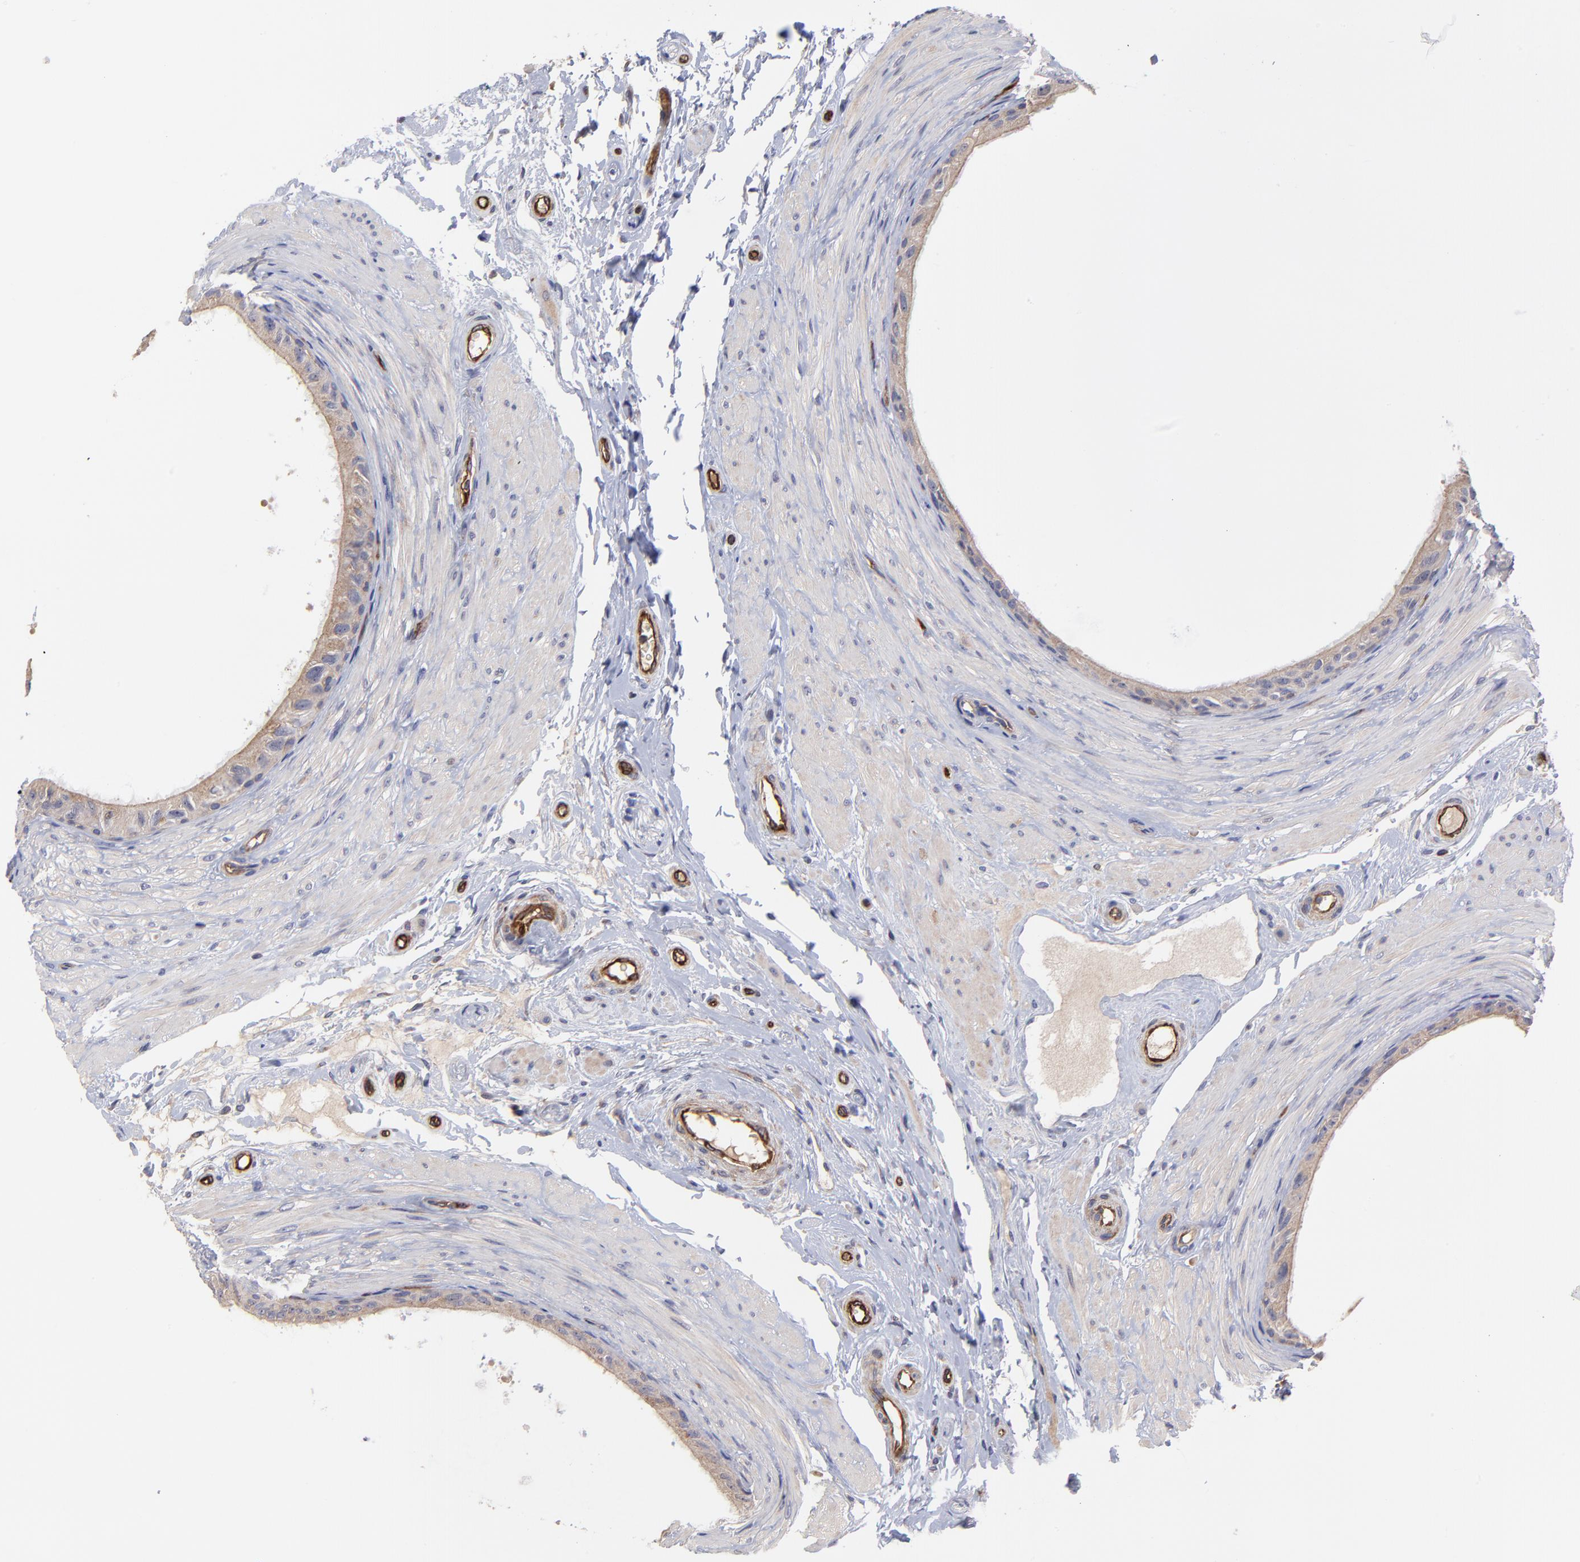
{"staining": {"intensity": "moderate", "quantity": "25%-75%", "location": "cytoplasmic/membranous"}, "tissue": "epididymis", "cell_type": "Glandular cells", "image_type": "normal", "snomed": [{"axis": "morphology", "description": "Normal tissue, NOS"}, {"axis": "topography", "description": "Epididymis"}], "caption": "Immunohistochemistry (IHC) histopathology image of unremarkable epididymis: human epididymis stained using immunohistochemistry (IHC) displays medium levels of moderate protein expression localized specifically in the cytoplasmic/membranous of glandular cells, appearing as a cytoplasmic/membranous brown color.", "gene": "ASB7", "patient": {"sex": "male", "age": 68}}